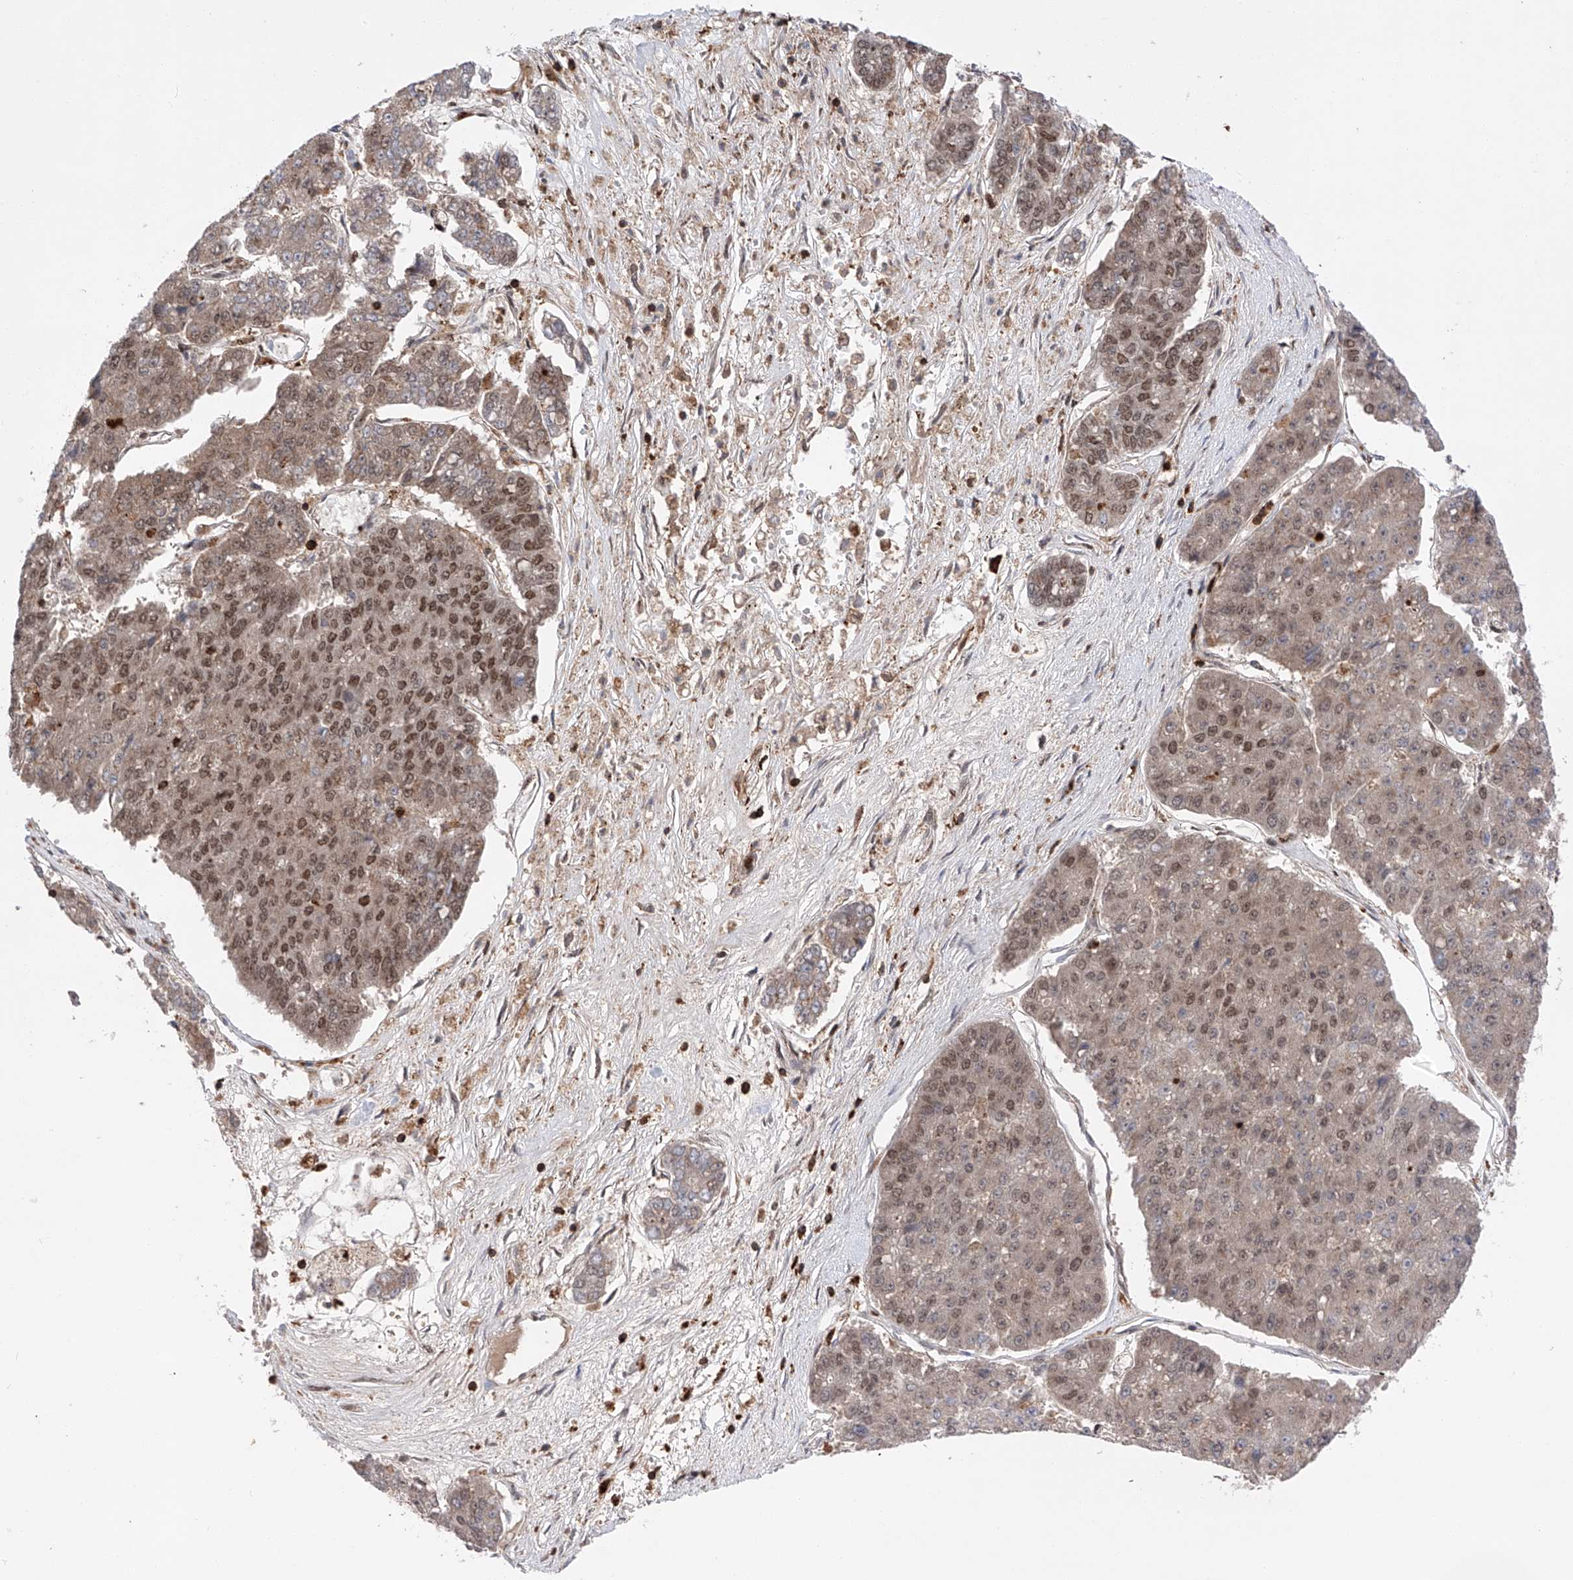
{"staining": {"intensity": "moderate", "quantity": "<25%", "location": "nuclear"}, "tissue": "pancreatic cancer", "cell_type": "Tumor cells", "image_type": "cancer", "snomed": [{"axis": "morphology", "description": "Adenocarcinoma, NOS"}, {"axis": "topography", "description": "Pancreas"}], "caption": "Immunohistochemical staining of pancreatic cancer shows low levels of moderate nuclear protein positivity in about <25% of tumor cells. (DAB = brown stain, brightfield microscopy at high magnification).", "gene": "ZNF280D", "patient": {"sex": "male", "age": 50}}